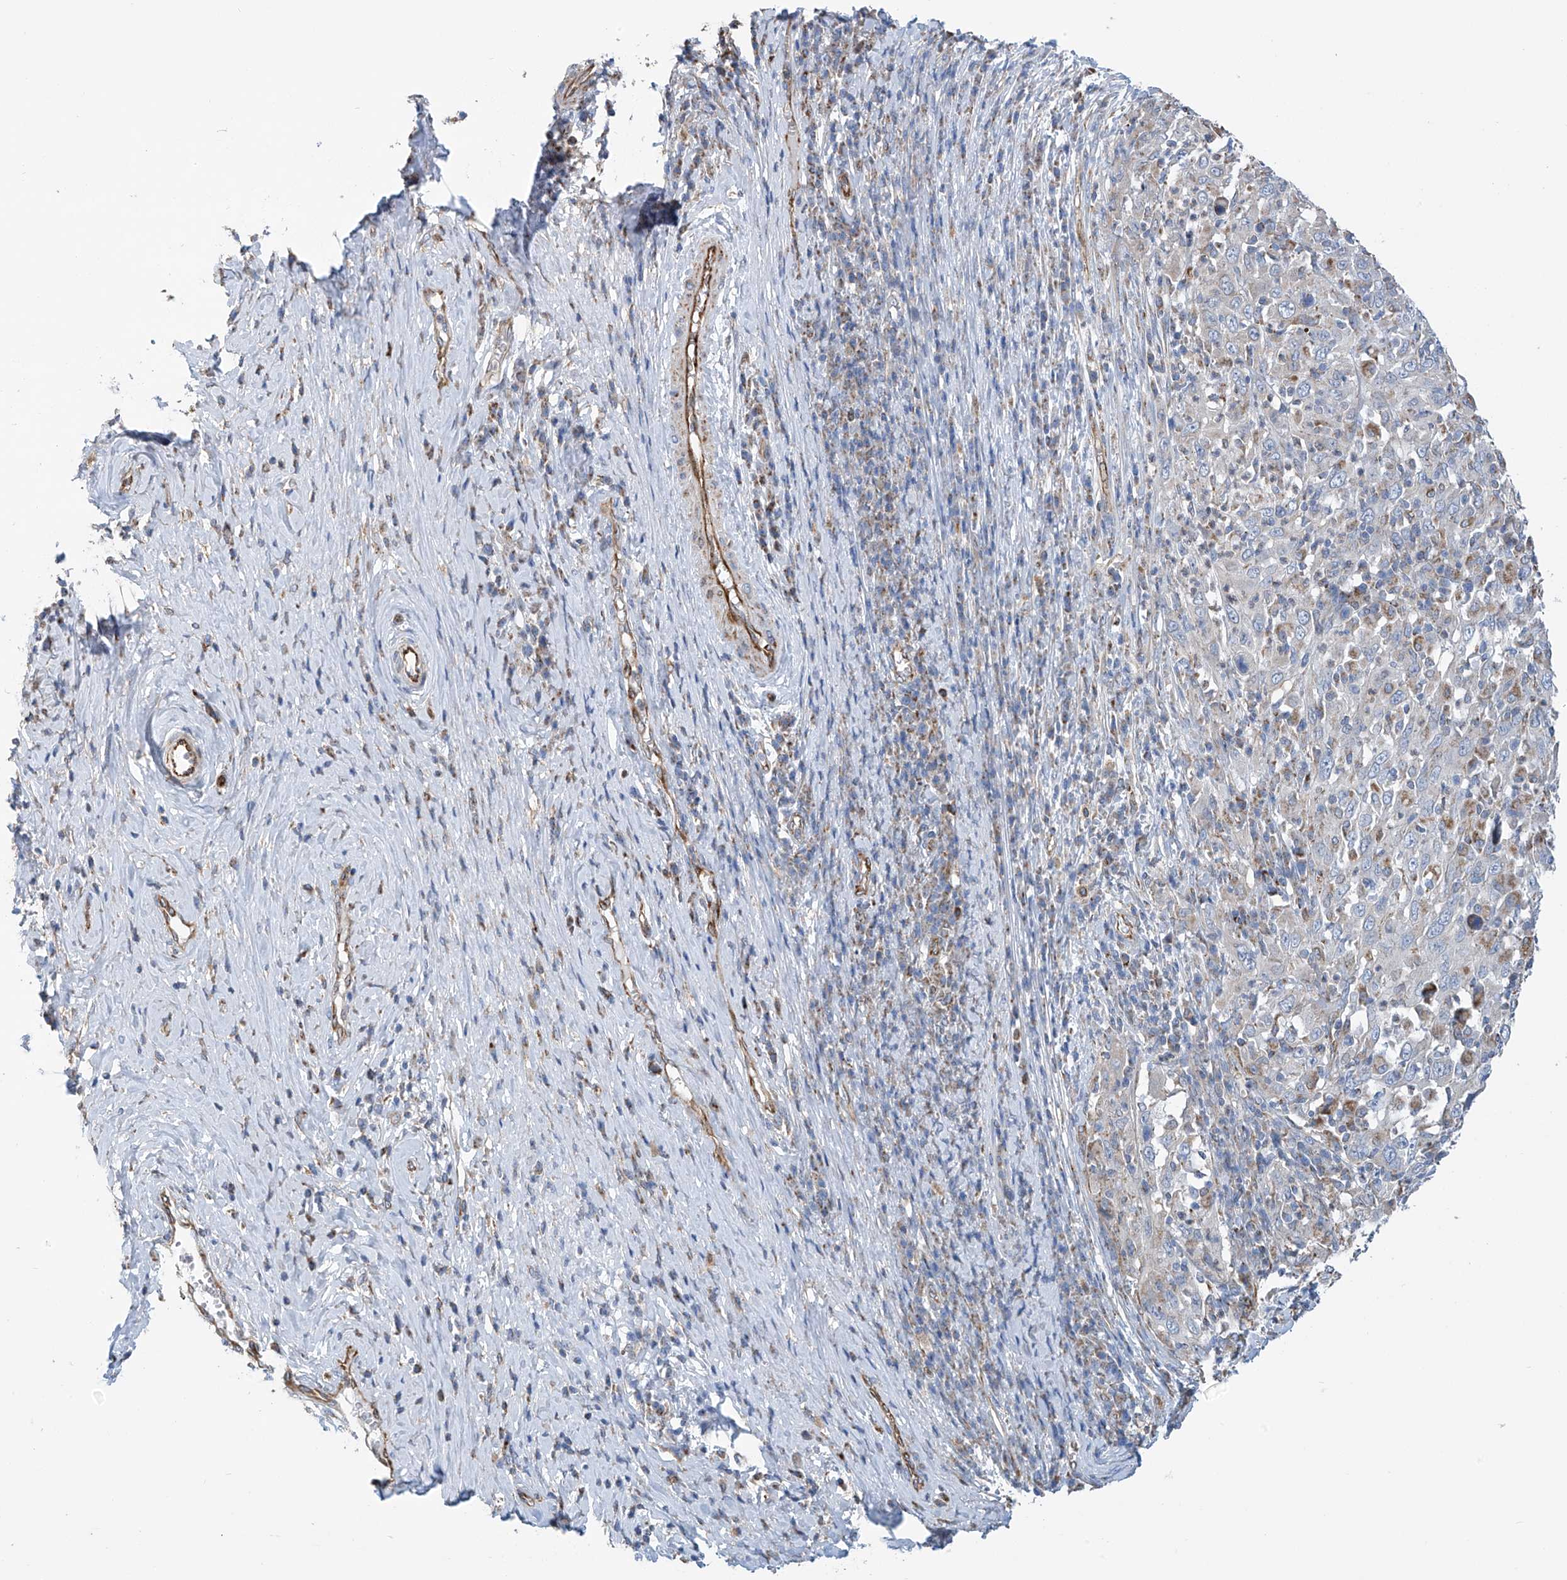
{"staining": {"intensity": "negative", "quantity": "none", "location": "none"}, "tissue": "cervical cancer", "cell_type": "Tumor cells", "image_type": "cancer", "snomed": [{"axis": "morphology", "description": "Squamous cell carcinoma, NOS"}, {"axis": "topography", "description": "Cervix"}], "caption": "This is a photomicrograph of immunohistochemistry staining of cervical cancer (squamous cell carcinoma), which shows no positivity in tumor cells.", "gene": "EIF5B", "patient": {"sex": "female", "age": 46}}